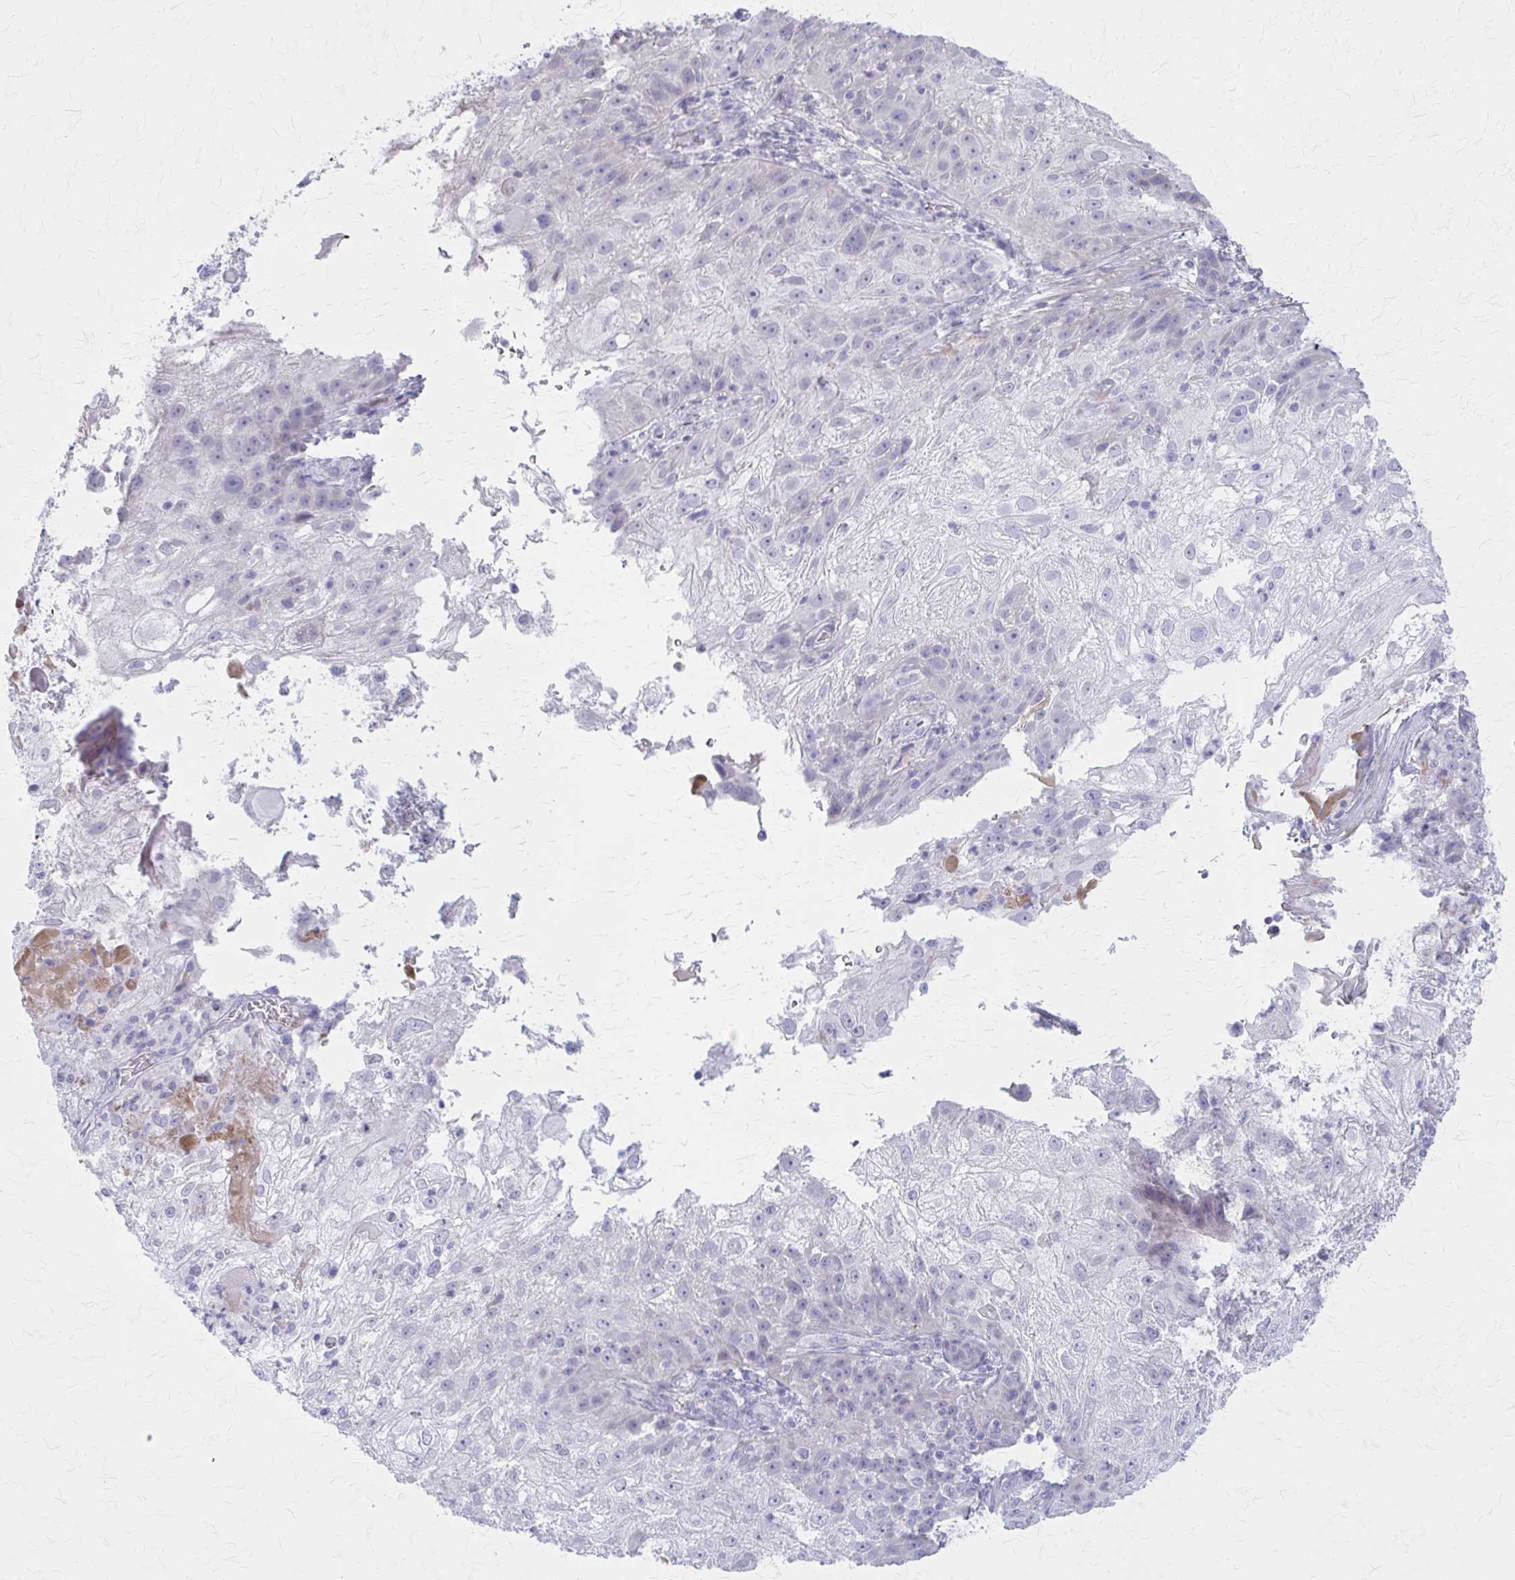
{"staining": {"intensity": "negative", "quantity": "none", "location": "none"}, "tissue": "skin cancer", "cell_type": "Tumor cells", "image_type": "cancer", "snomed": [{"axis": "morphology", "description": "Normal tissue, NOS"}, {"axis": "morphology", "description": "Squamous cell carcinoma, NOS"}, {"axis": "topography", "description": "Skin"}], "caption": "Immunohistochemical staining of skin cancer (squamous cell carcinoma) reveals no significant expression in tumor cells.", "gene": "SERPIND1", "patient": {"sex": "female", "age": 83}}